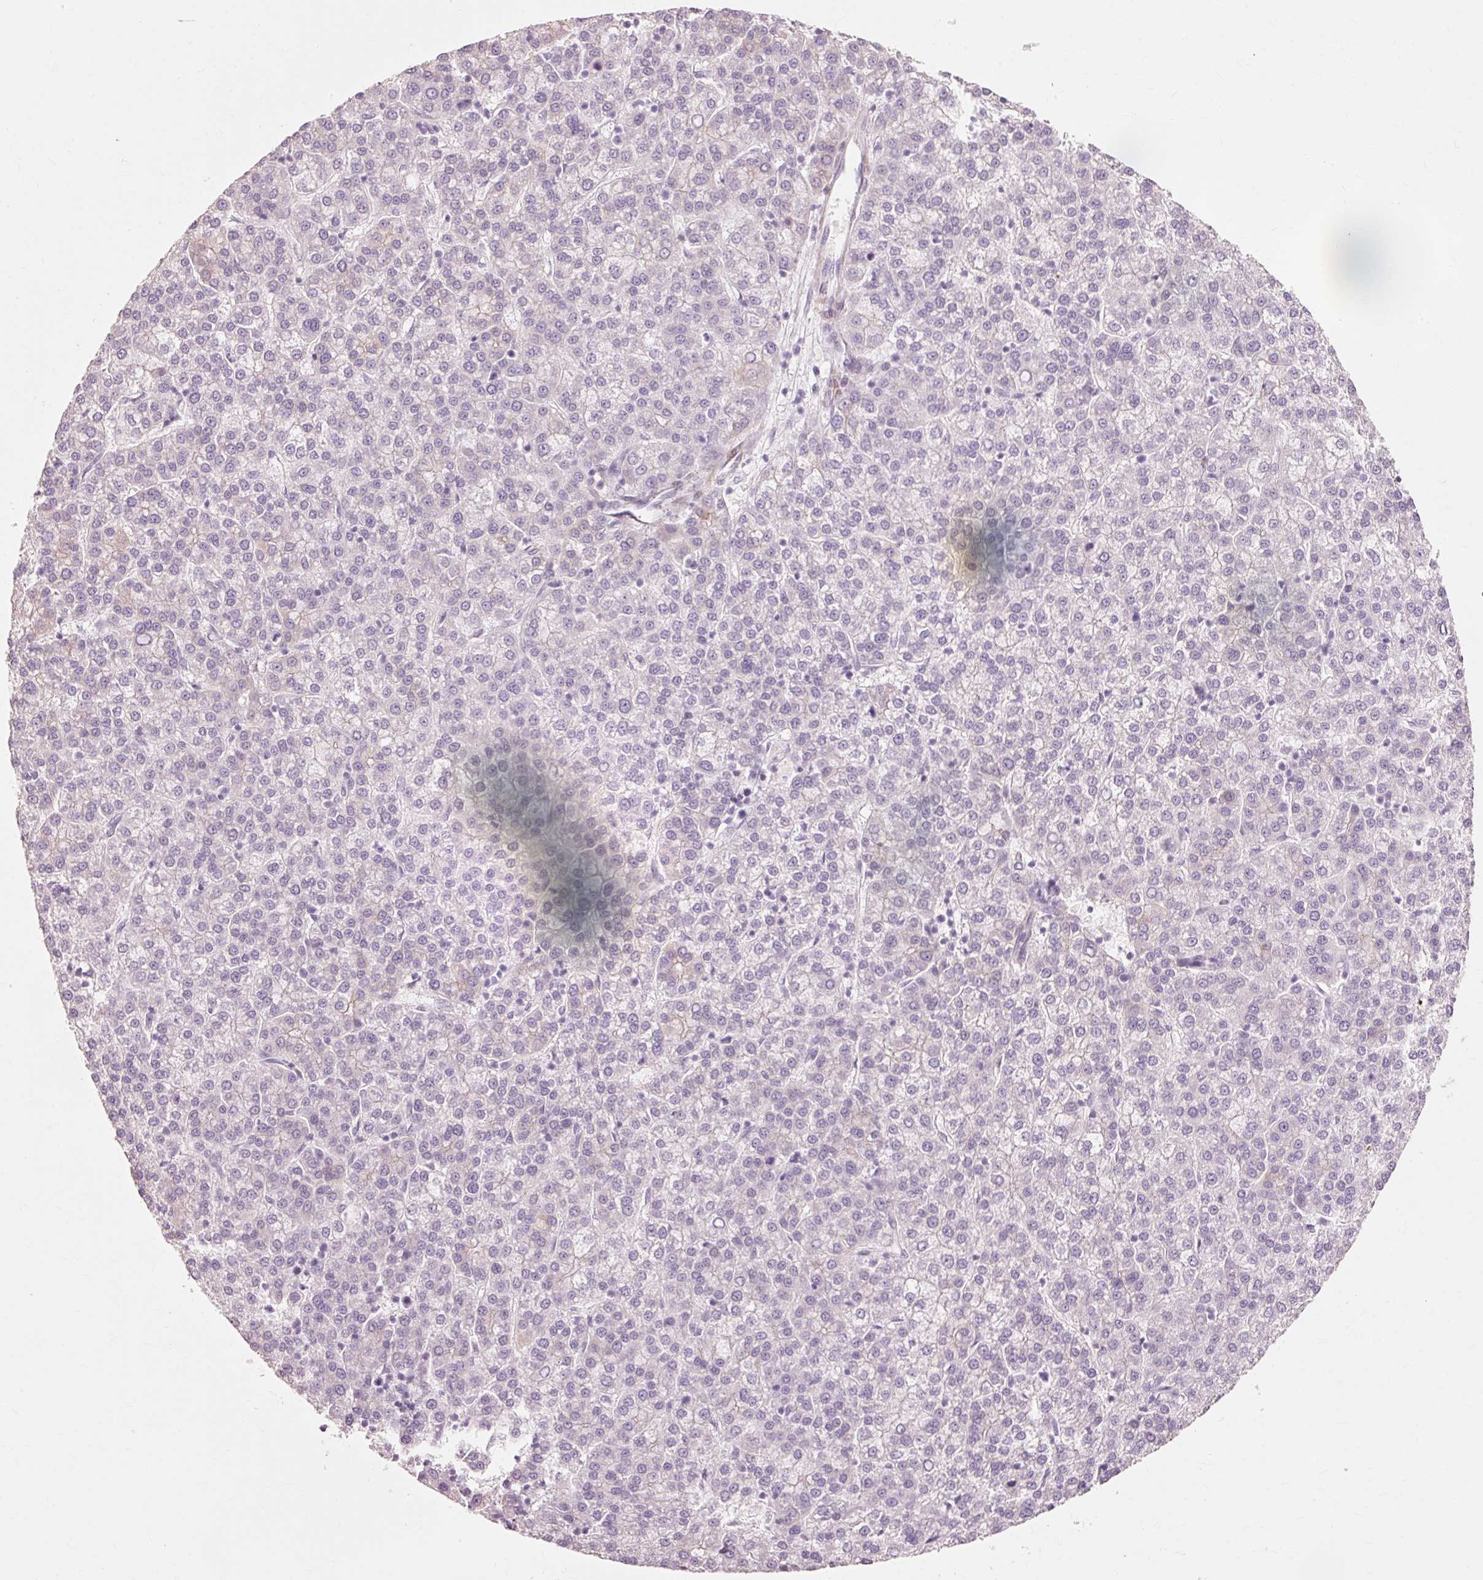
{"staining": {"intensity": "negative", "quantity": "none", "location": "none"}, "tissue": "liver cancer", "cell_type": "Tumor cells", "image_type": "cancer", "snomed": [{"axis": "morphology", "description": "Carcinoma, Hepatocellular, NOS"}, {"axis": "topography", "description": "Liver"}], "caption": "Immunohistochemistry (IHC) image of human liver cancer (hepatocellular carcinoma) stained for a protein (brown), which displays no staining in tumor cells. (IHC, brightfield microscopy, high magnification).", "gene": "TRIM73", "patient": {"sex": "female", "age": 58}}